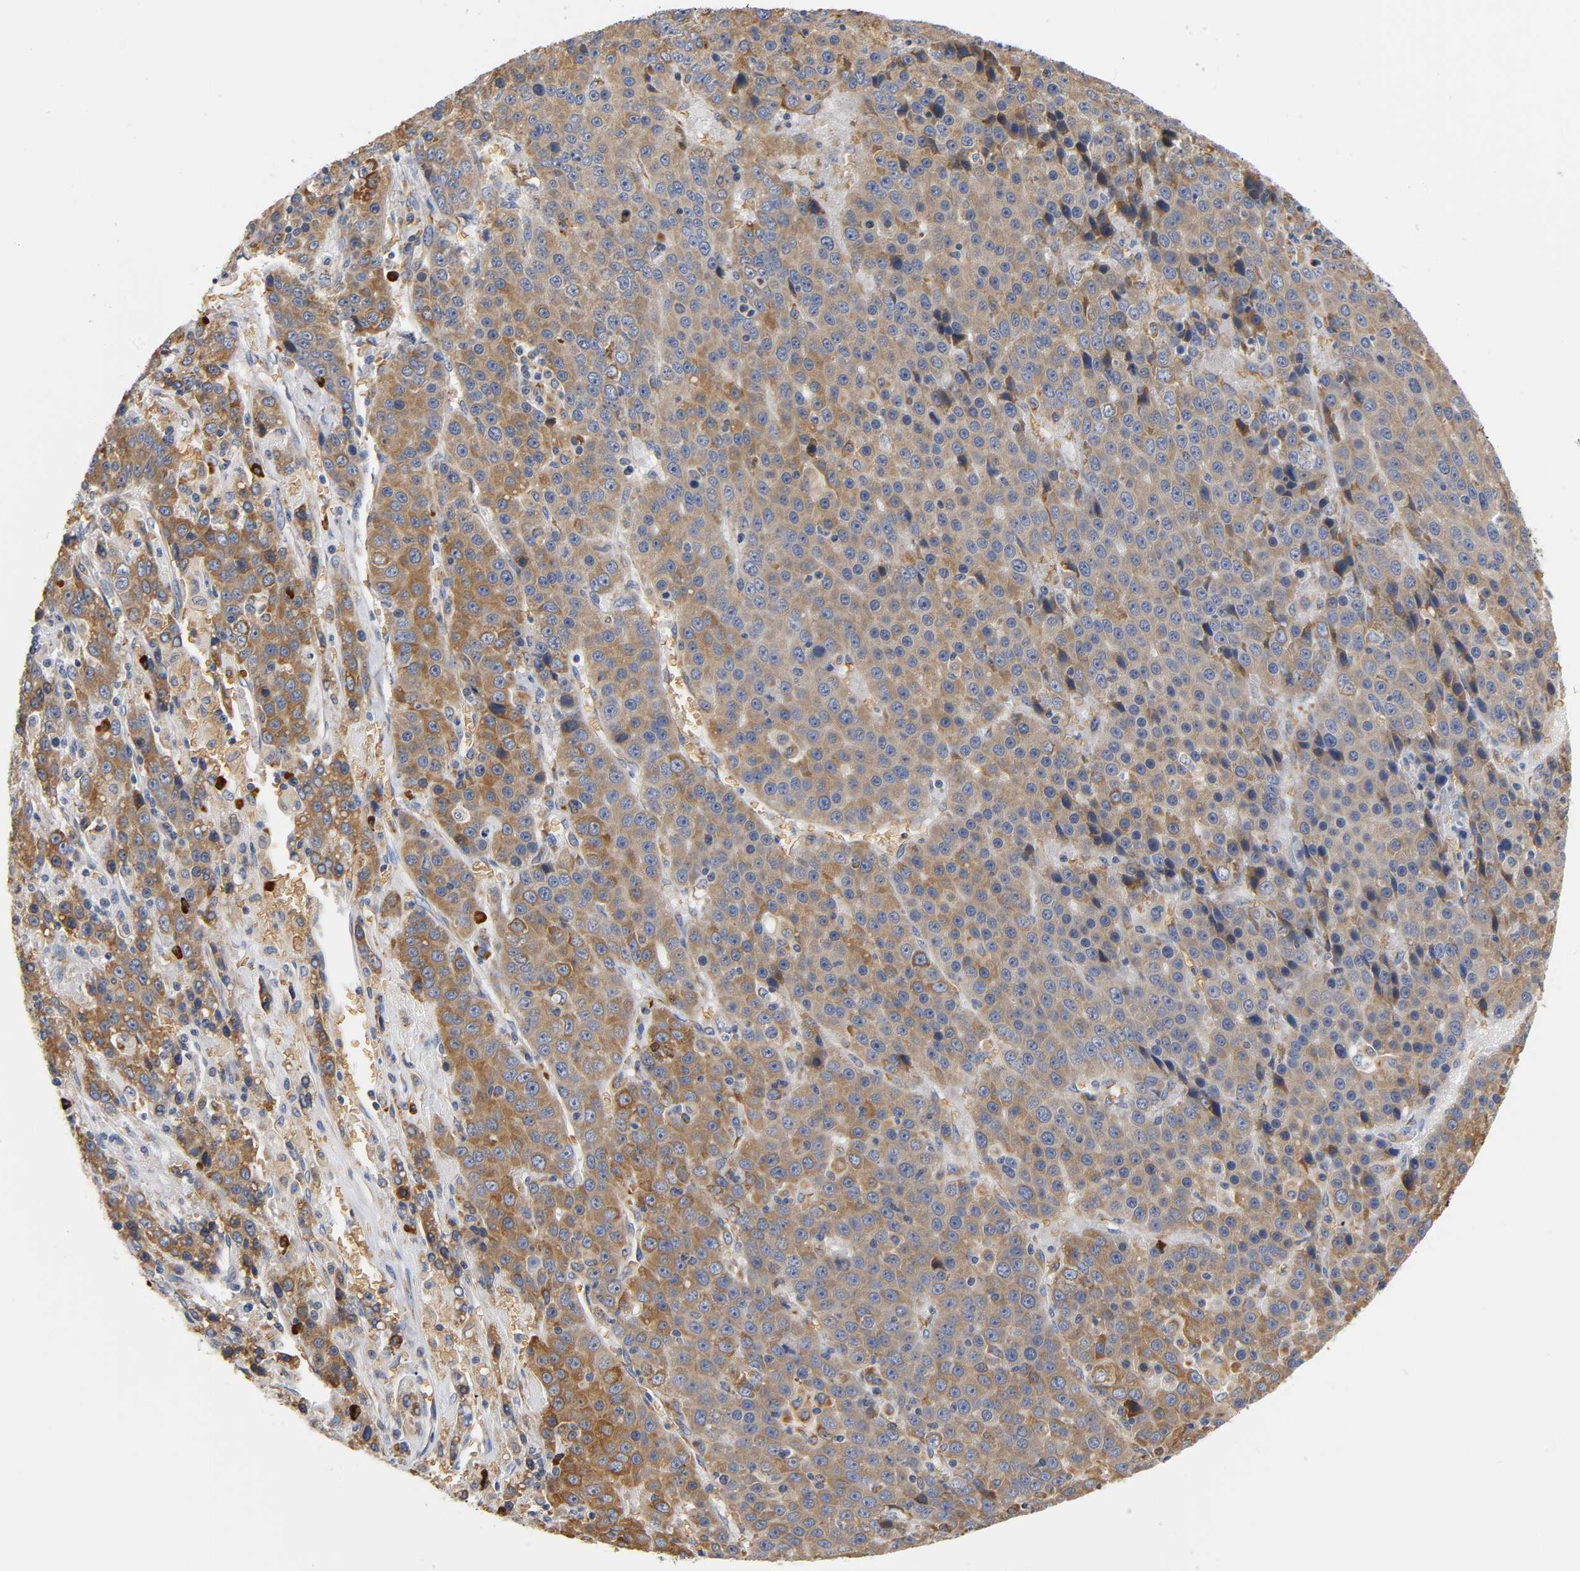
{"staining": {"intensity": "moderate", "quantity": ">75%", "location": "cytoplasmic/membranous"}, "tissue": "liver cancer", "cell_type": "Tumor cells", "image_type": "cancer", "snomed": [{"axis": "morphology", "description": "Carcinoma, Hepatocellular, NOS"}, {"axis": "topography", "description": "Liver"}], "caption": "Hepatocellular carcinoma (liver) was stained to show a protein in brown. There is medium levels of moderate cytoplasmic/membranous staining in about >75% of tumor cells.", "gene": "UCKL1", "patient": {"sex": "female", "age": 53}}